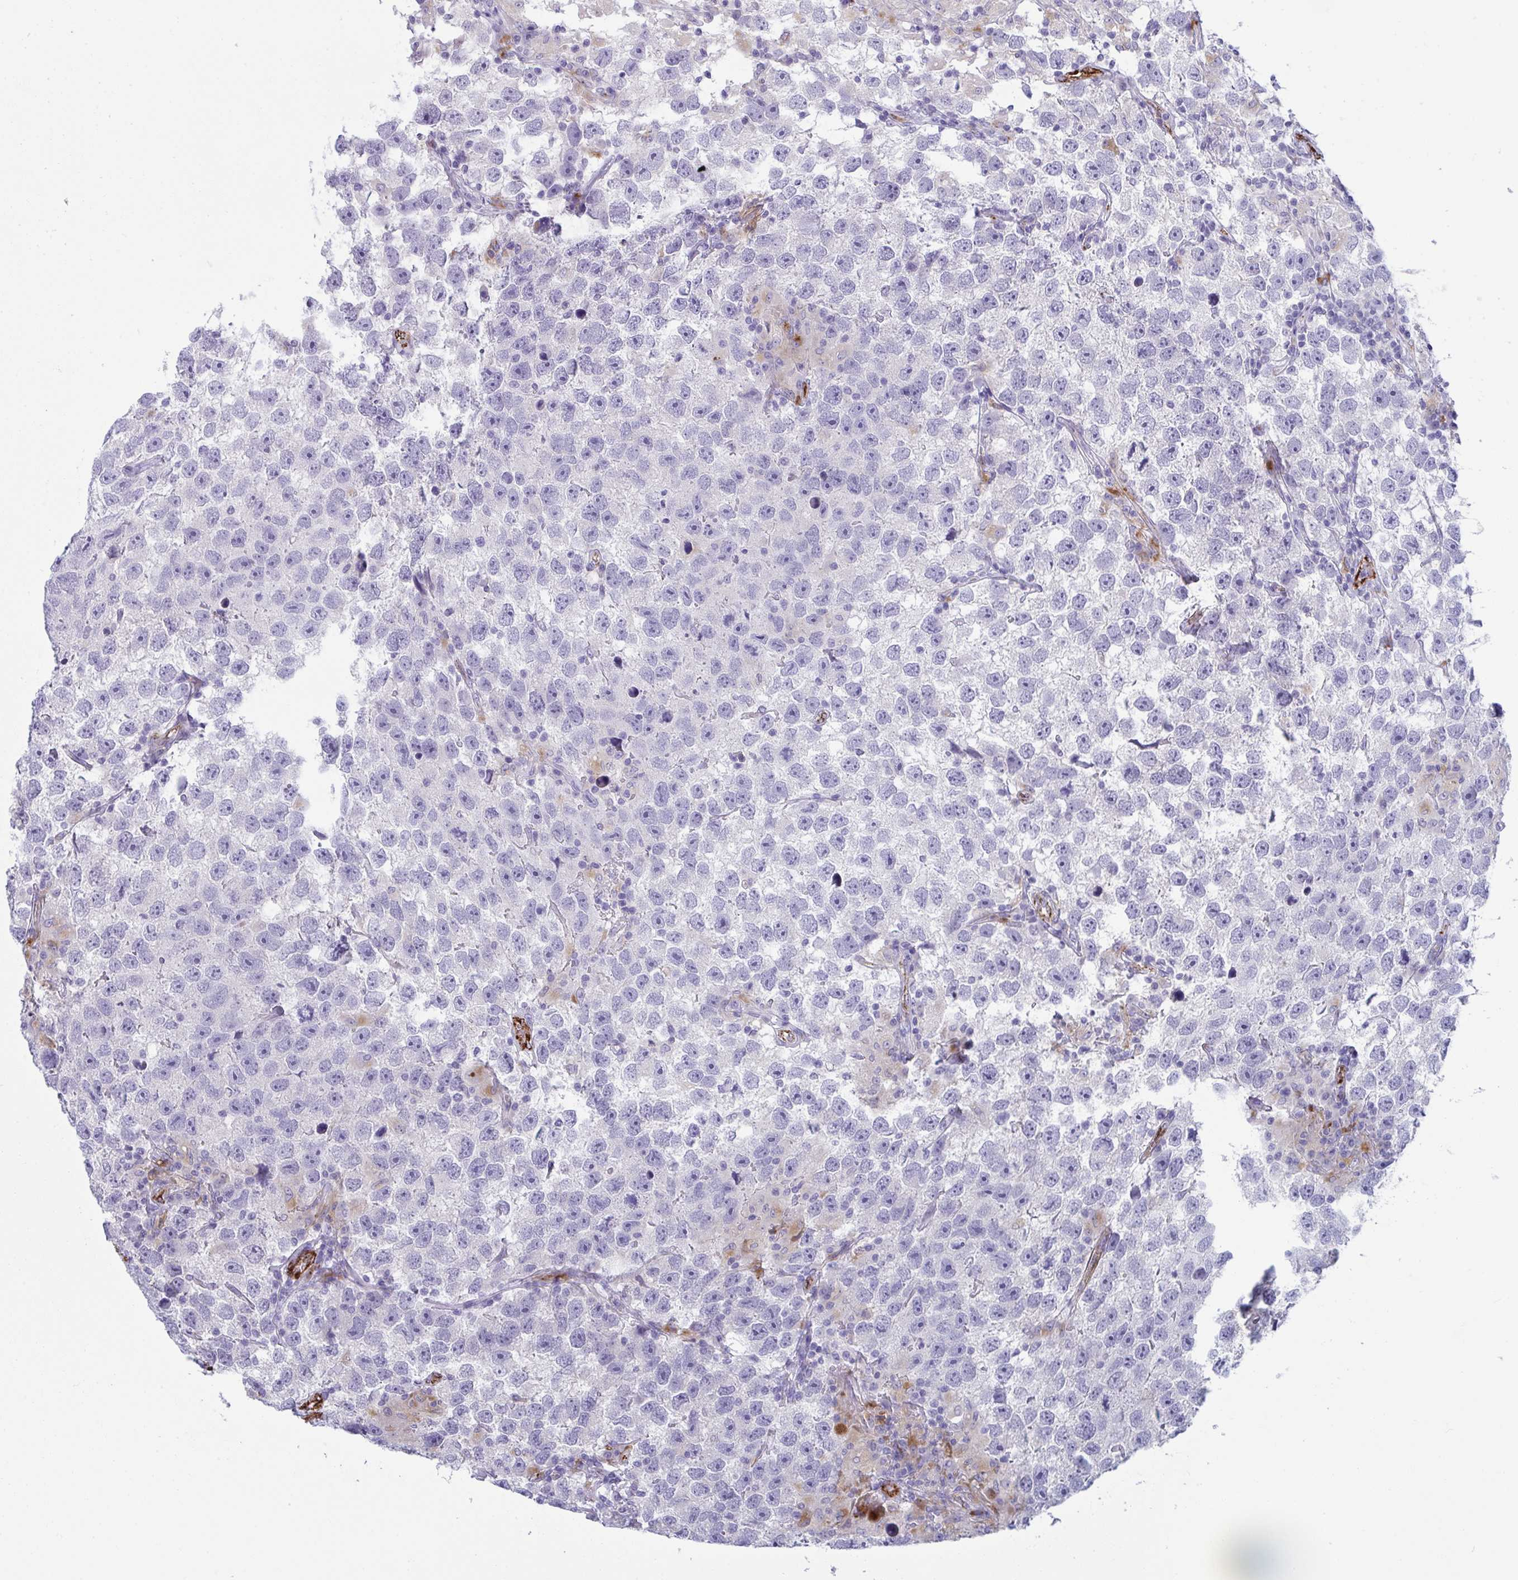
{"staining": {"intensity": "negative", "quantity": "none", "location": "none"}, "tissue": "testis cancer", "cell_type": "Tumor cells", "image_type": "cancer", "snomed": [{"axis": "morphology", "description": "Seminoma, NOS"}, {"axis": "topography", "description": "Testis"}], "caption": "Seminoma (testis) stained for a protein using IHC reveals no staining tumor cells.", "gene": "TOR1AIP2", "patient": {"sex": "male", "age": 26}}